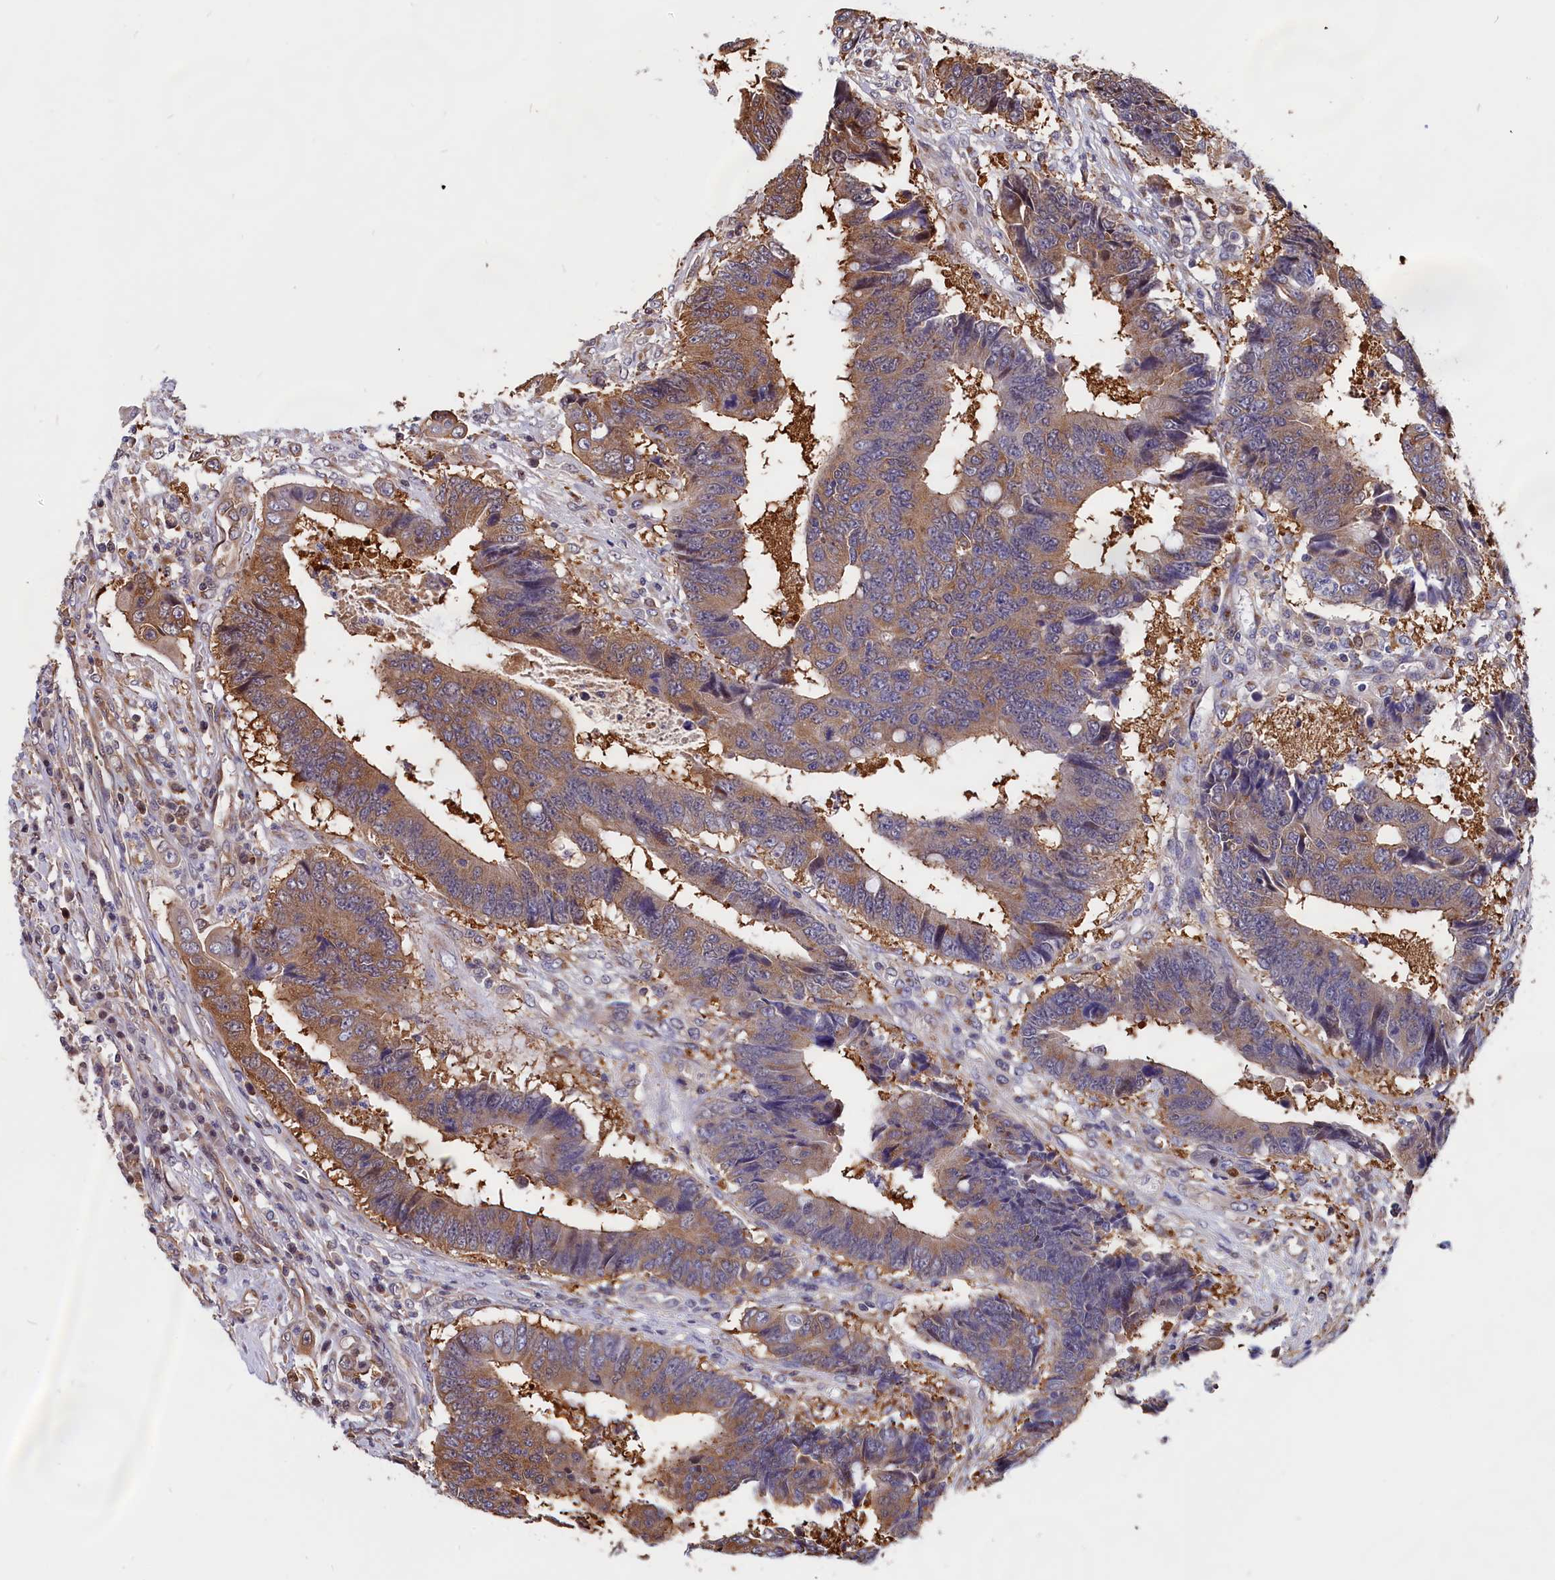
{"staining": {"intensity": "moderate", "quantity": ">75%", "location": "cytoplasmic/membranous"}, "tissue": "colorectal cancer", "cell_type": "Tumor cells", "image_type": "cancer", "snomed": [{"axis": "morphology", "description": "Adenocarcinoma, NOS"}, {"axis": "topography", "description": "Rectum"}], "caption": "Moderate cytoplasmic/membranous staining for a protein is present in approximately >75% of tumor cells of adenocarcinoma (colorectal) using immunohistochemistry.", "gene": "ABCC8", "patient": {"sex": "male", "age": 84}}